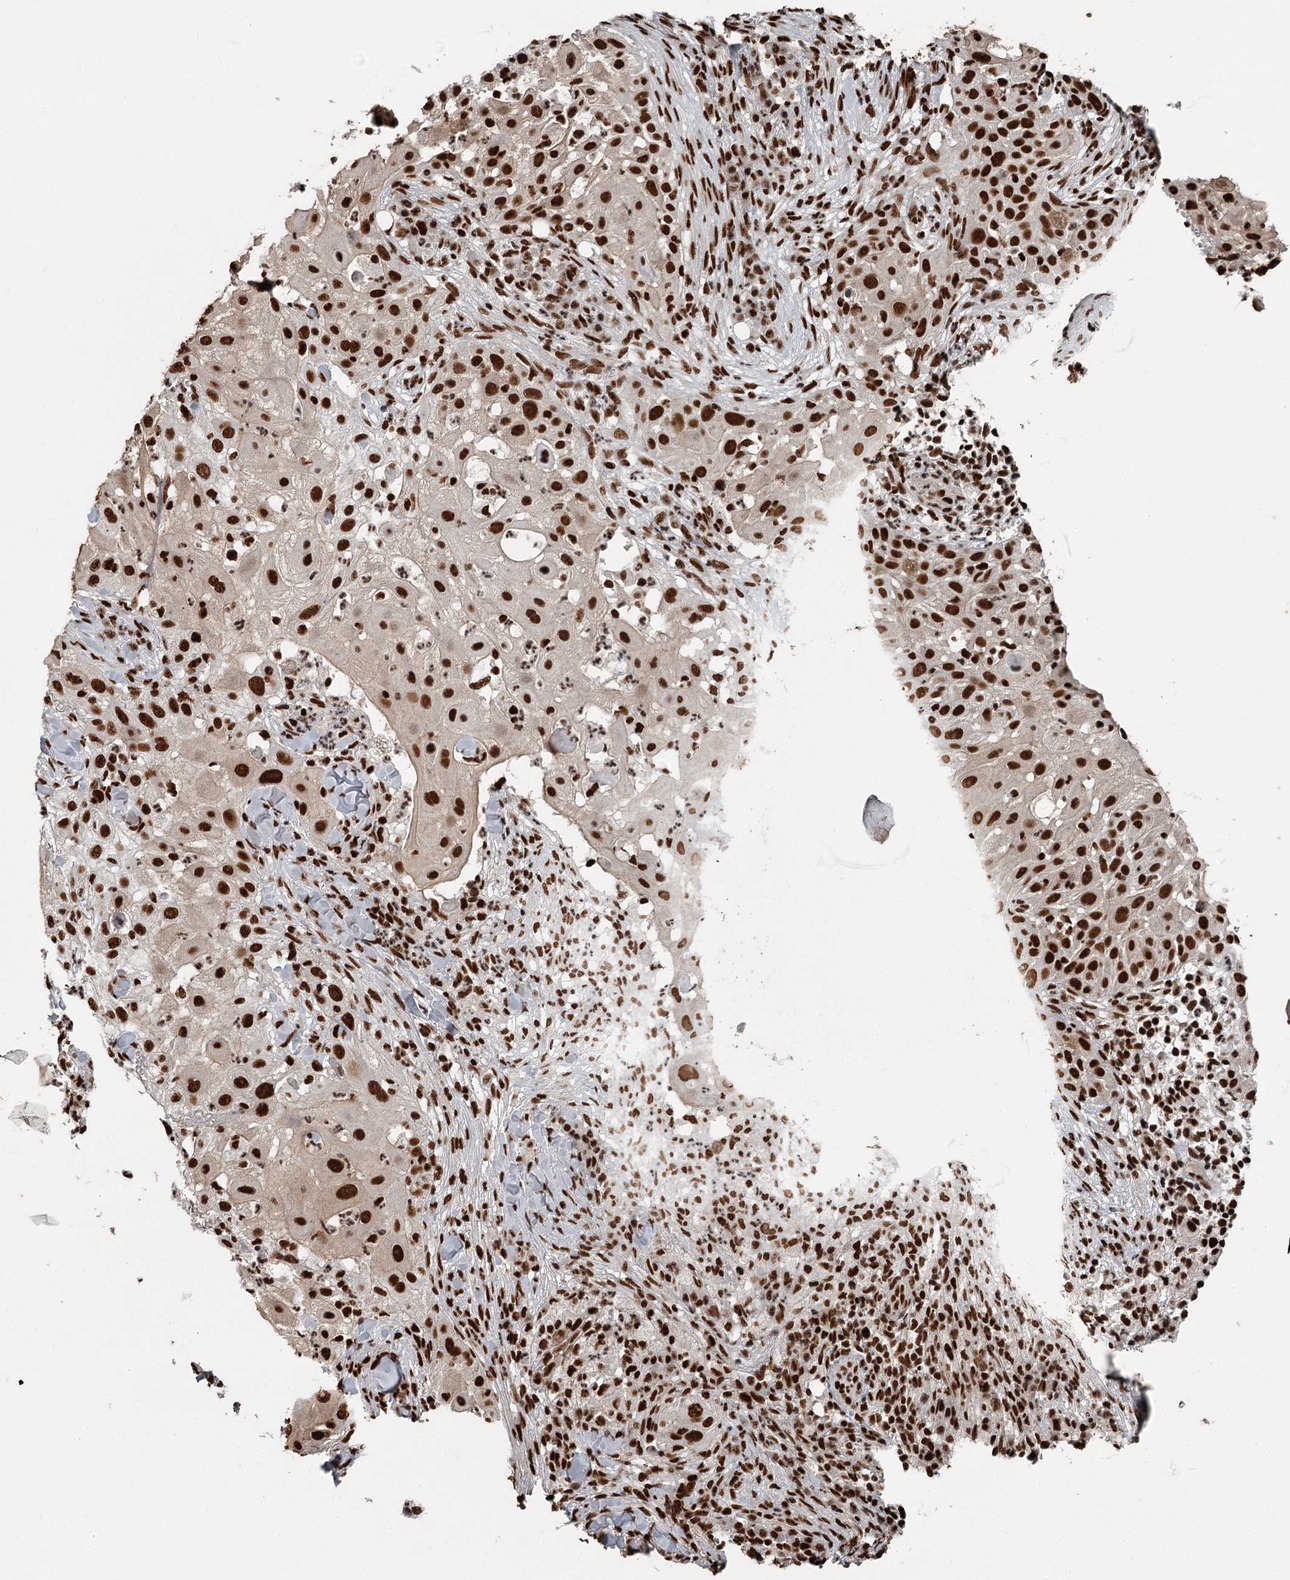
{"staining": {"intensity": "strong", "quantity": ">75%", "location": "nuclear"}, "tissue": "skin cancer", "cell_type": "Tumor cells", "image_type": "cancer", "snomed": [{"axis": "morphology", "description": "Squamous cell carcinoma, NOS"}, {"axis": "topography", "description": "Skin"}], "caption": "Skin squamous cell carcinoma stained with a protein marker shows strong staining in tumor cells.", "gene": "RBBP7", "patient": {"sex": "female", "age": 44}}